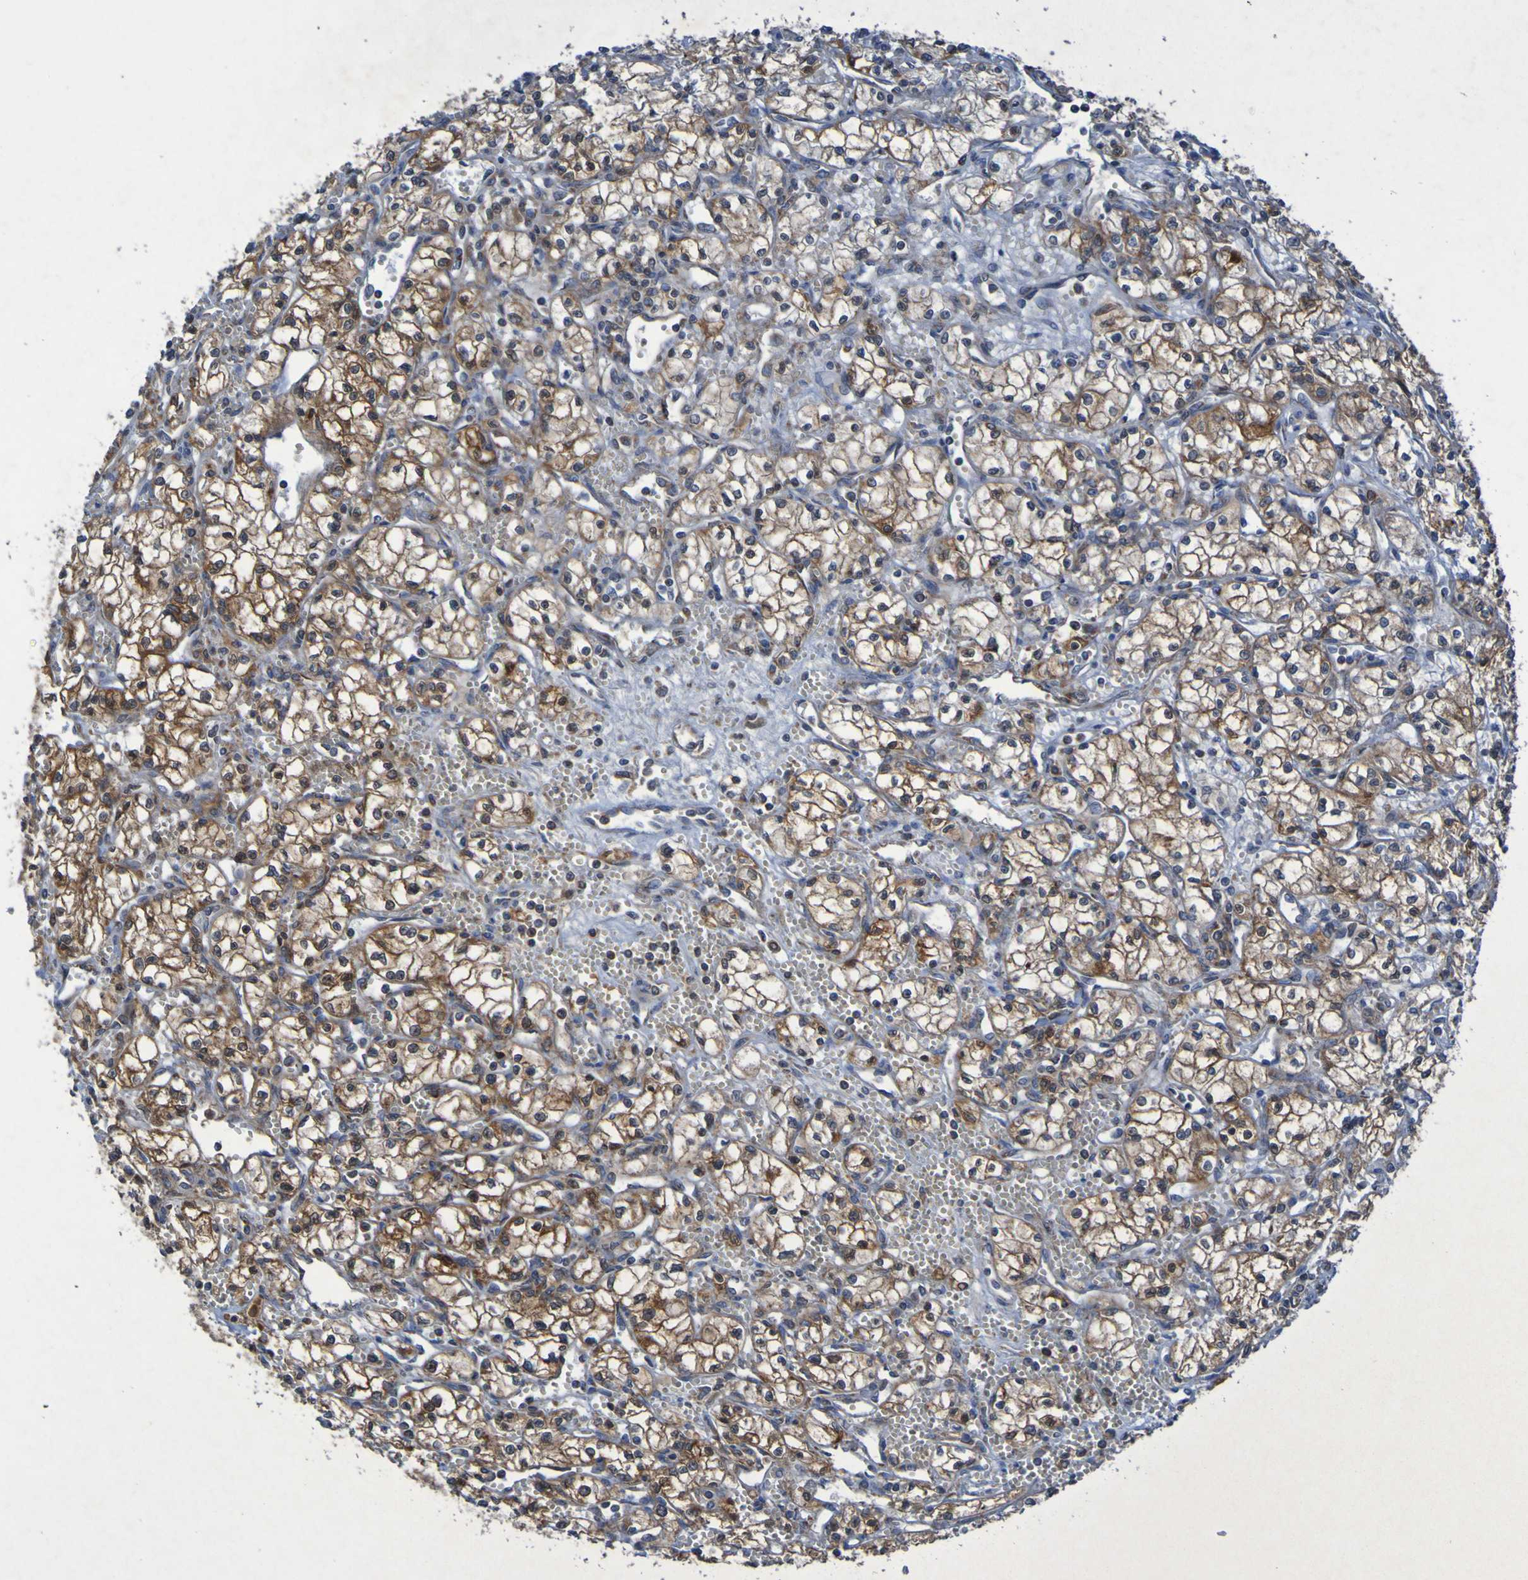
{"staining": {"intensity": "moderate", "quantity": ">75%", "location": "cytoplasmic/membranous"}, "tissue": "renal cancer", "cell_type": "Tumor cells", "image_type": "cancer", "snomed": [{"axis": "morphology", "description": "Normal tissue, NOS"}, {"axis": "morphology", "description": "Adenocarcinoma, NOS"}, {"axis": "topography", "description": "Kidney"}], "caption": "High-magnification brightfield microscopy of renal adenocarcinoma stained with DAB (3,3'-diaminobenzidine) (brown) and counterstained with hematoxylin (blue). tumor cells exhibit moderate cytoplasmic/membranous staining is appreciated in about>75% of cells. The protein is stained brown, and the nuclei are stained in blue (DAB (3,3'-diaminobenzidine) IHC with brightfield microscopy, high magnification).", "gene": "CCDC51", "patient": {"sex": "male", "age": 59}}